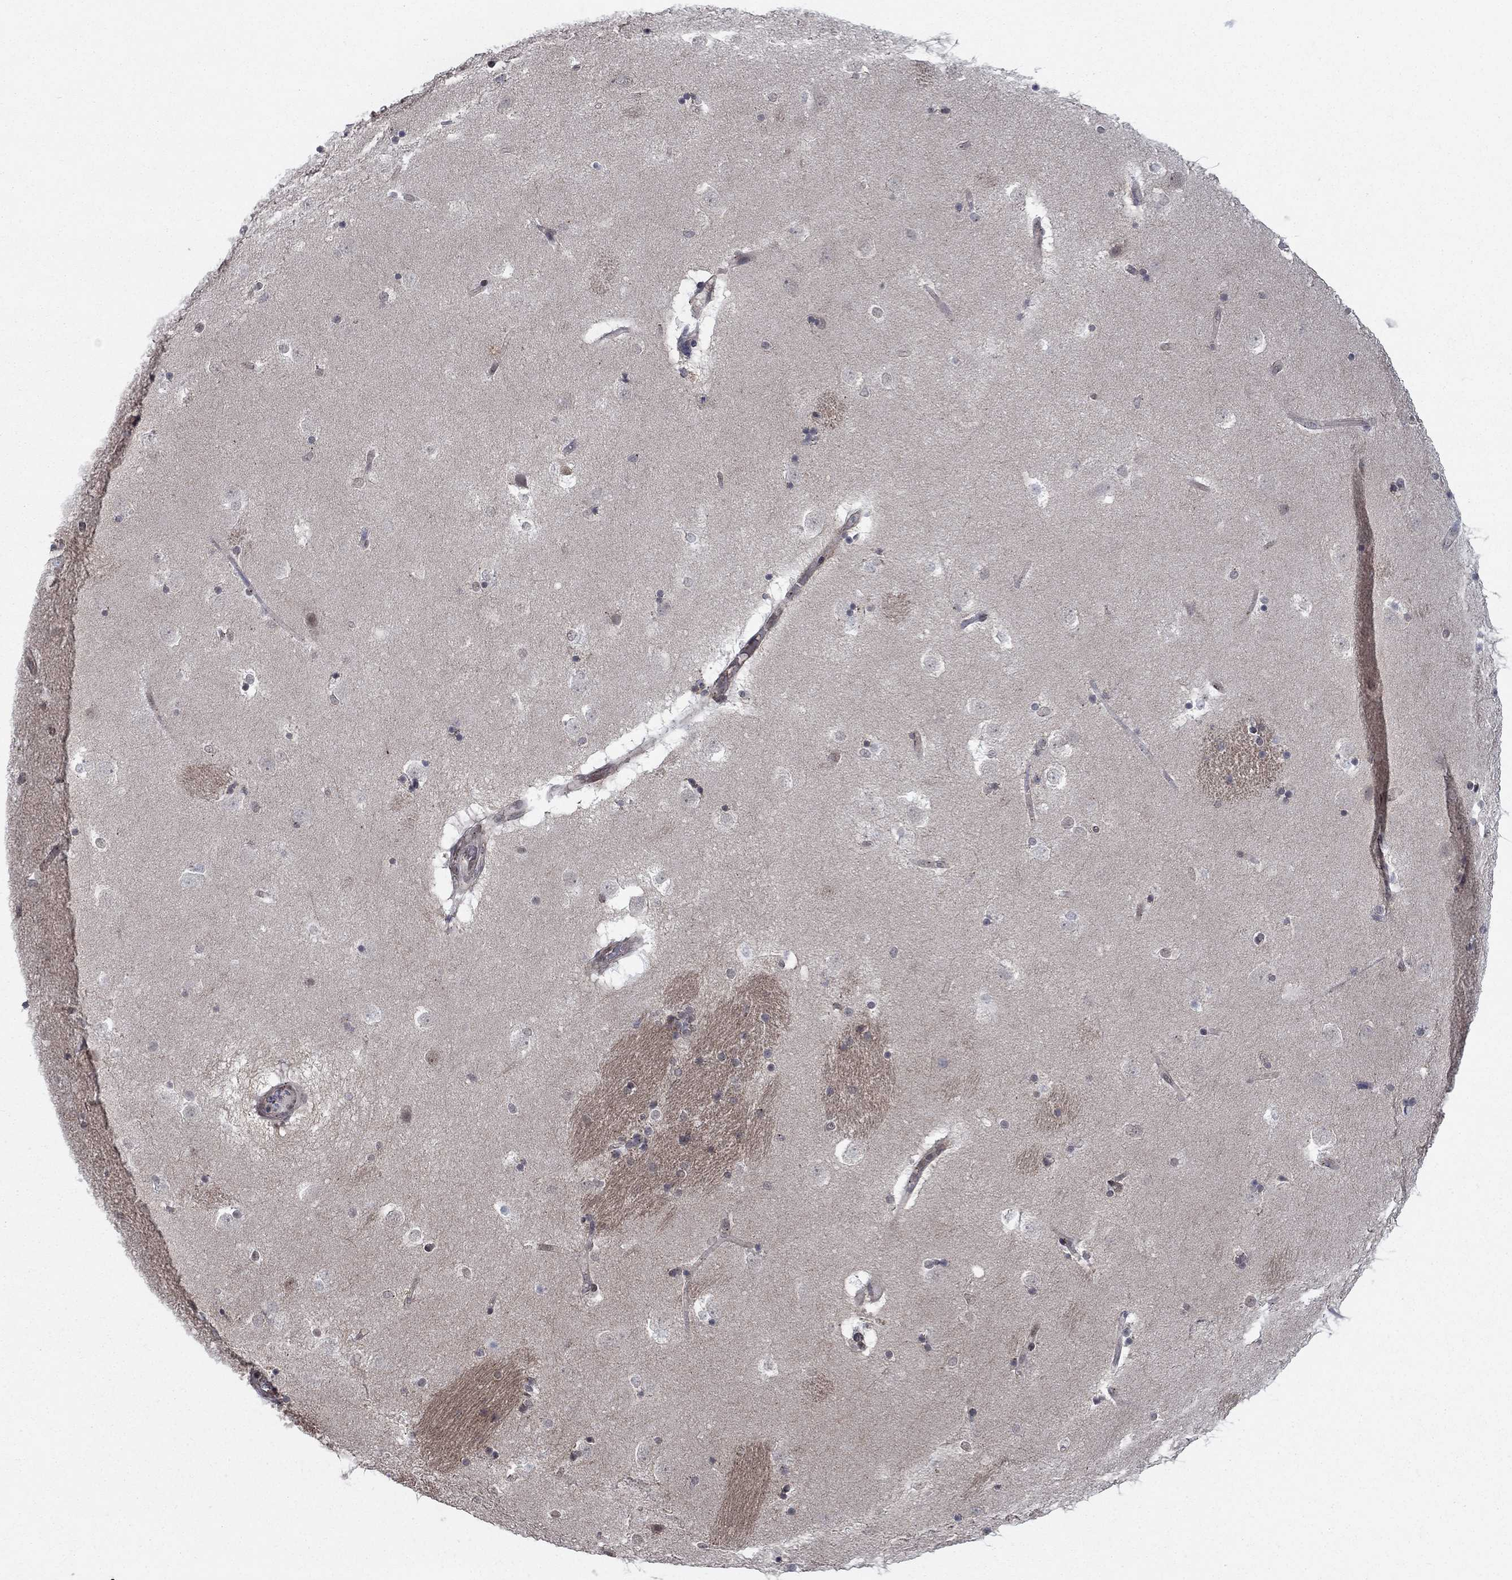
{"staining": {"intensity": "weak", "quantity": "<25%", "location": "nuclear"}, "tissue": "caudate", "cell_type": "Glial cells", "image_type": "normal", "snomed": [{"axis": "morphology", "description": "Normal tissue, NOS"}, {"axis": "topography", "description": "Lateral ventricle wall"}], "caption": "Immunohistochemistry (IHC) histopathology image of normal human caudate stained for a protein (brown), which reveals no expression in glial cells.", "gene": "SH3RF1", "patient": {"sex": "male", "age": 51}}